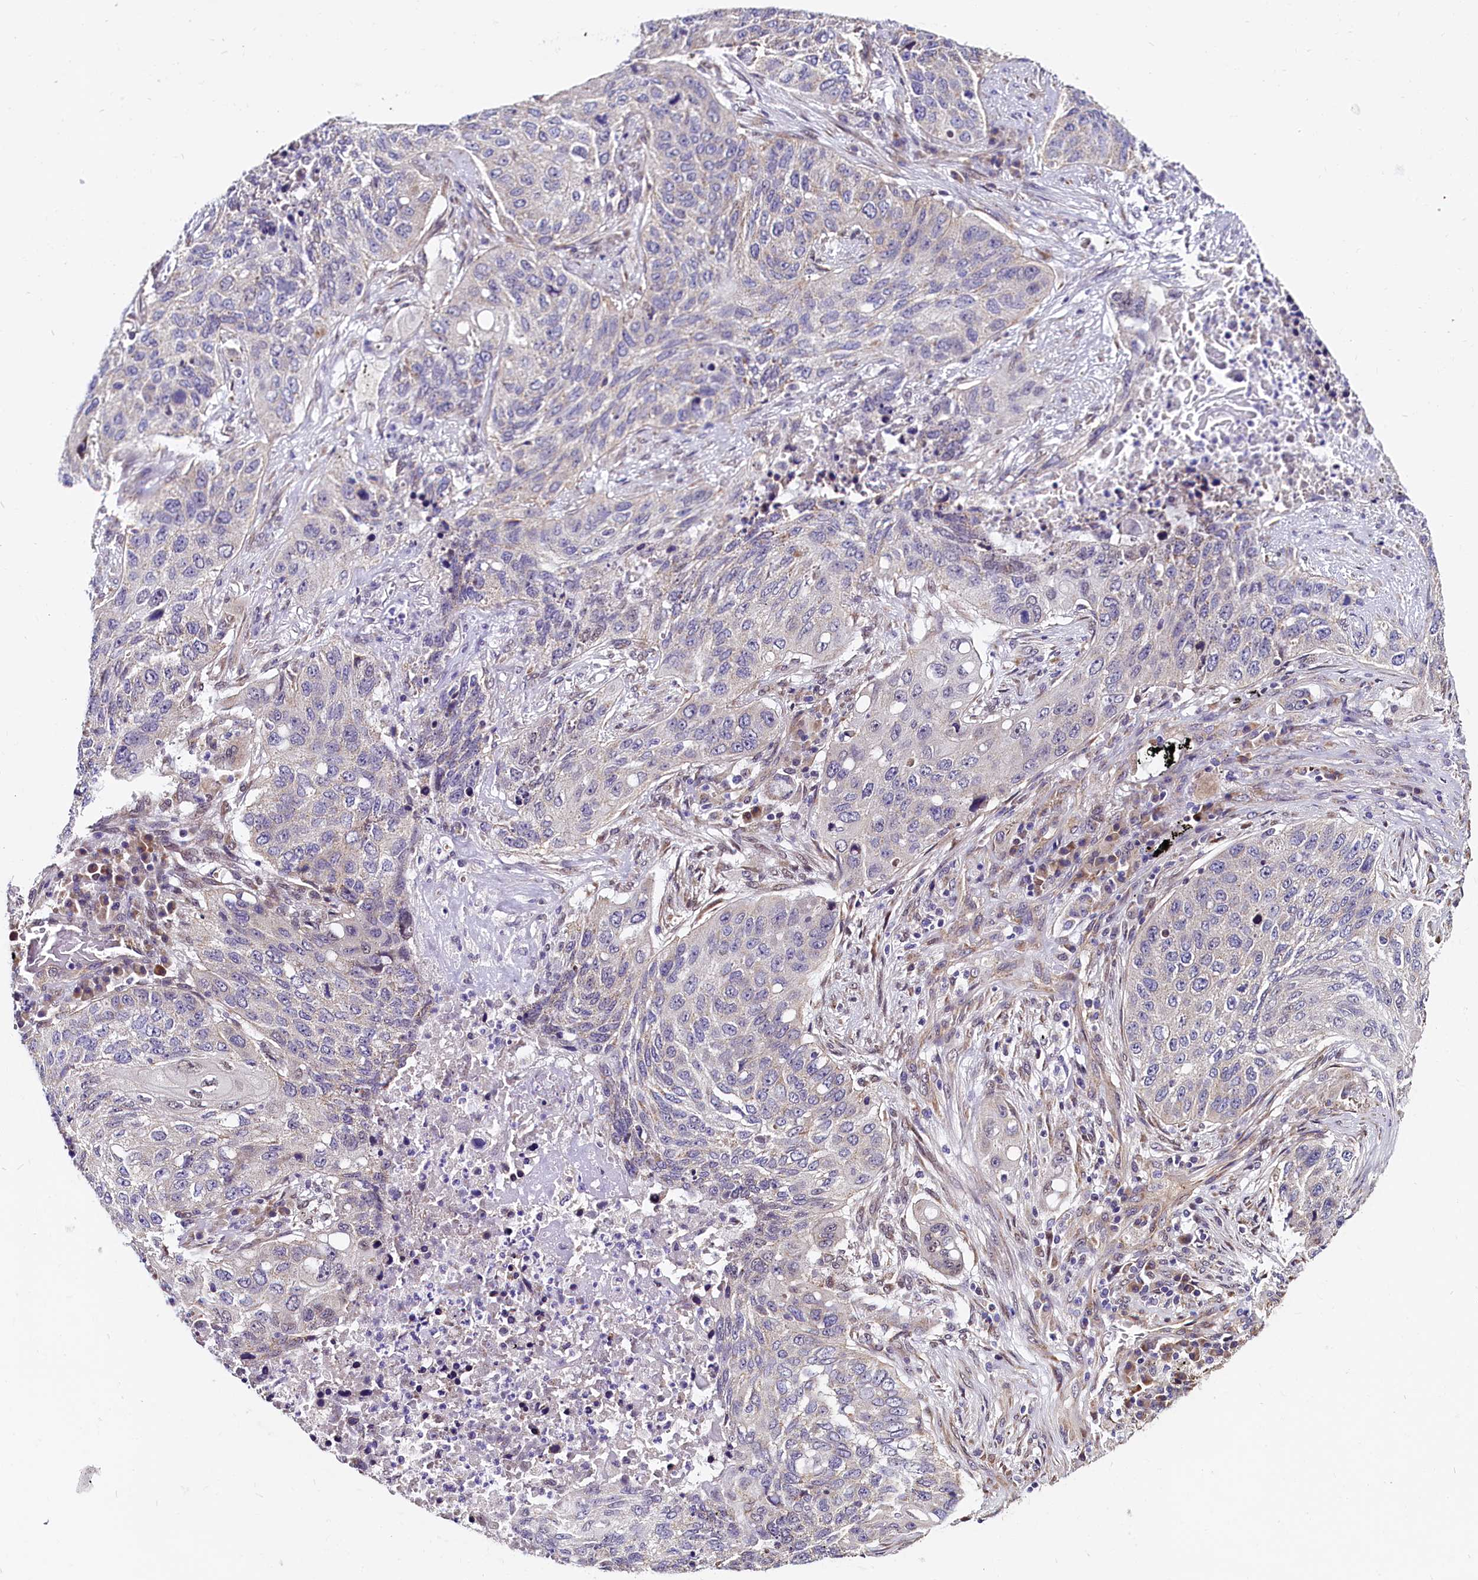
{"staining": {"intensity": "negative", "quantity": "none", "location": "none"}, "tissue": "lung cancer", "cell_type": "Tumor cells", "image_type": "cancer", "snomed": [{"axis": "morphology", "description": "Squamous cell carcinoma, NOS"}, {"axis": "topography", "description": "Lung"}], "caption": "DAB immunohistochemical staining of lung cancer (squamous cell carcinoma) exhibits no significant positivity in tumor cells.", "gene": "UACA", "patient": {"sex": "female", "age": 63}}